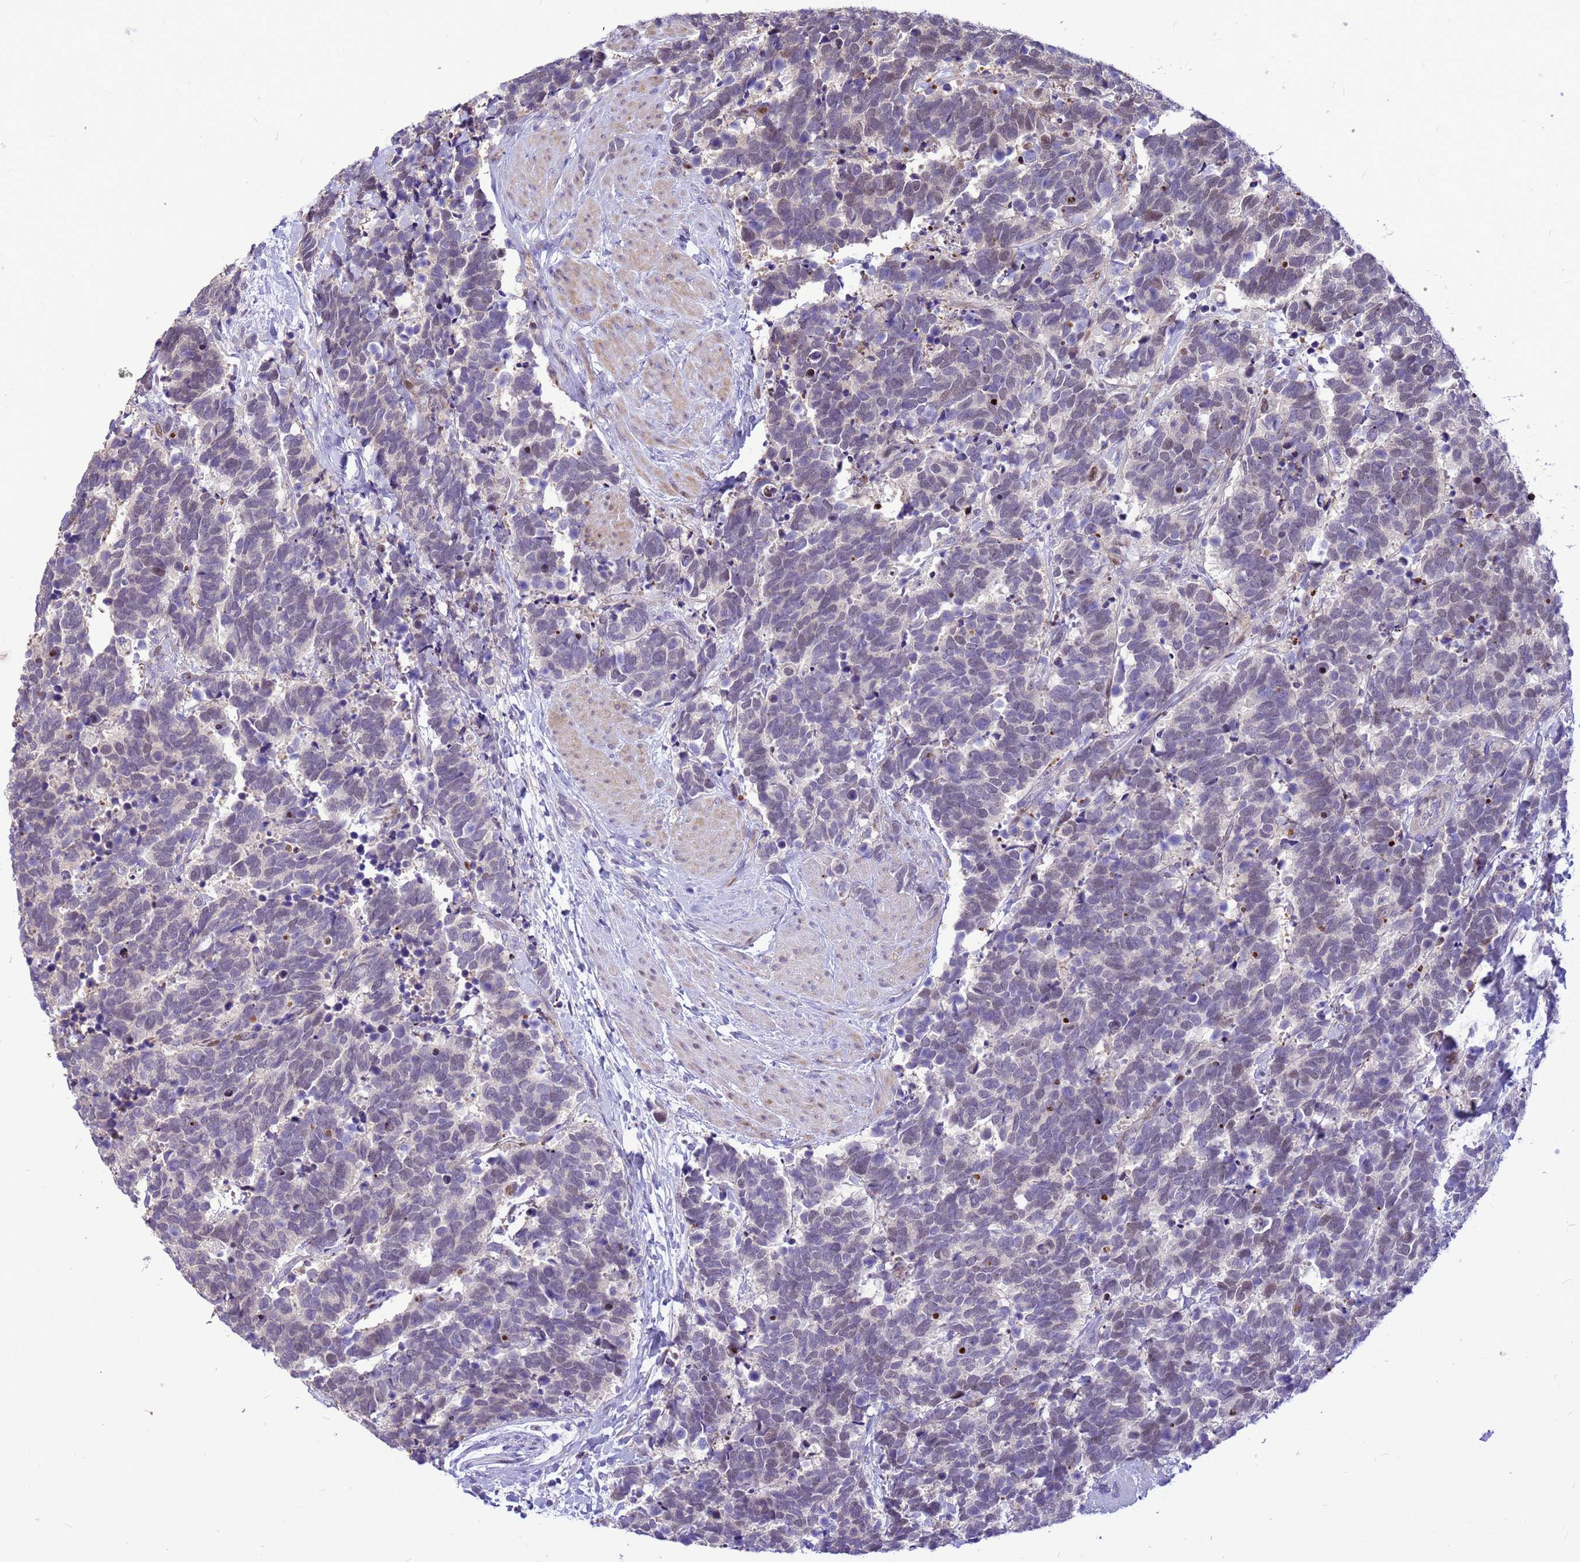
{"staining": {"intensity": "weak", "quantity": "<25%", "location": "nuclear"}, "tissue": "carcinoid", "cell_type": "Tumor cells", "image_type": "cancer", "snomed": [{"axis": "morphology", "description": "Carcinoma, NOS"}, {"axis": "morphology", "description": "Carcinoid, malignant, NOS"}, {"axis": "topography", "description": "Prostate"}], "caption": "Immunohistochemistry micrograph of carcinoma stained for a protein (brown), which displays no staining in tumor cells.", "gene": "ADAMTS7", "patient": {"sex": "male", "age": 57}}